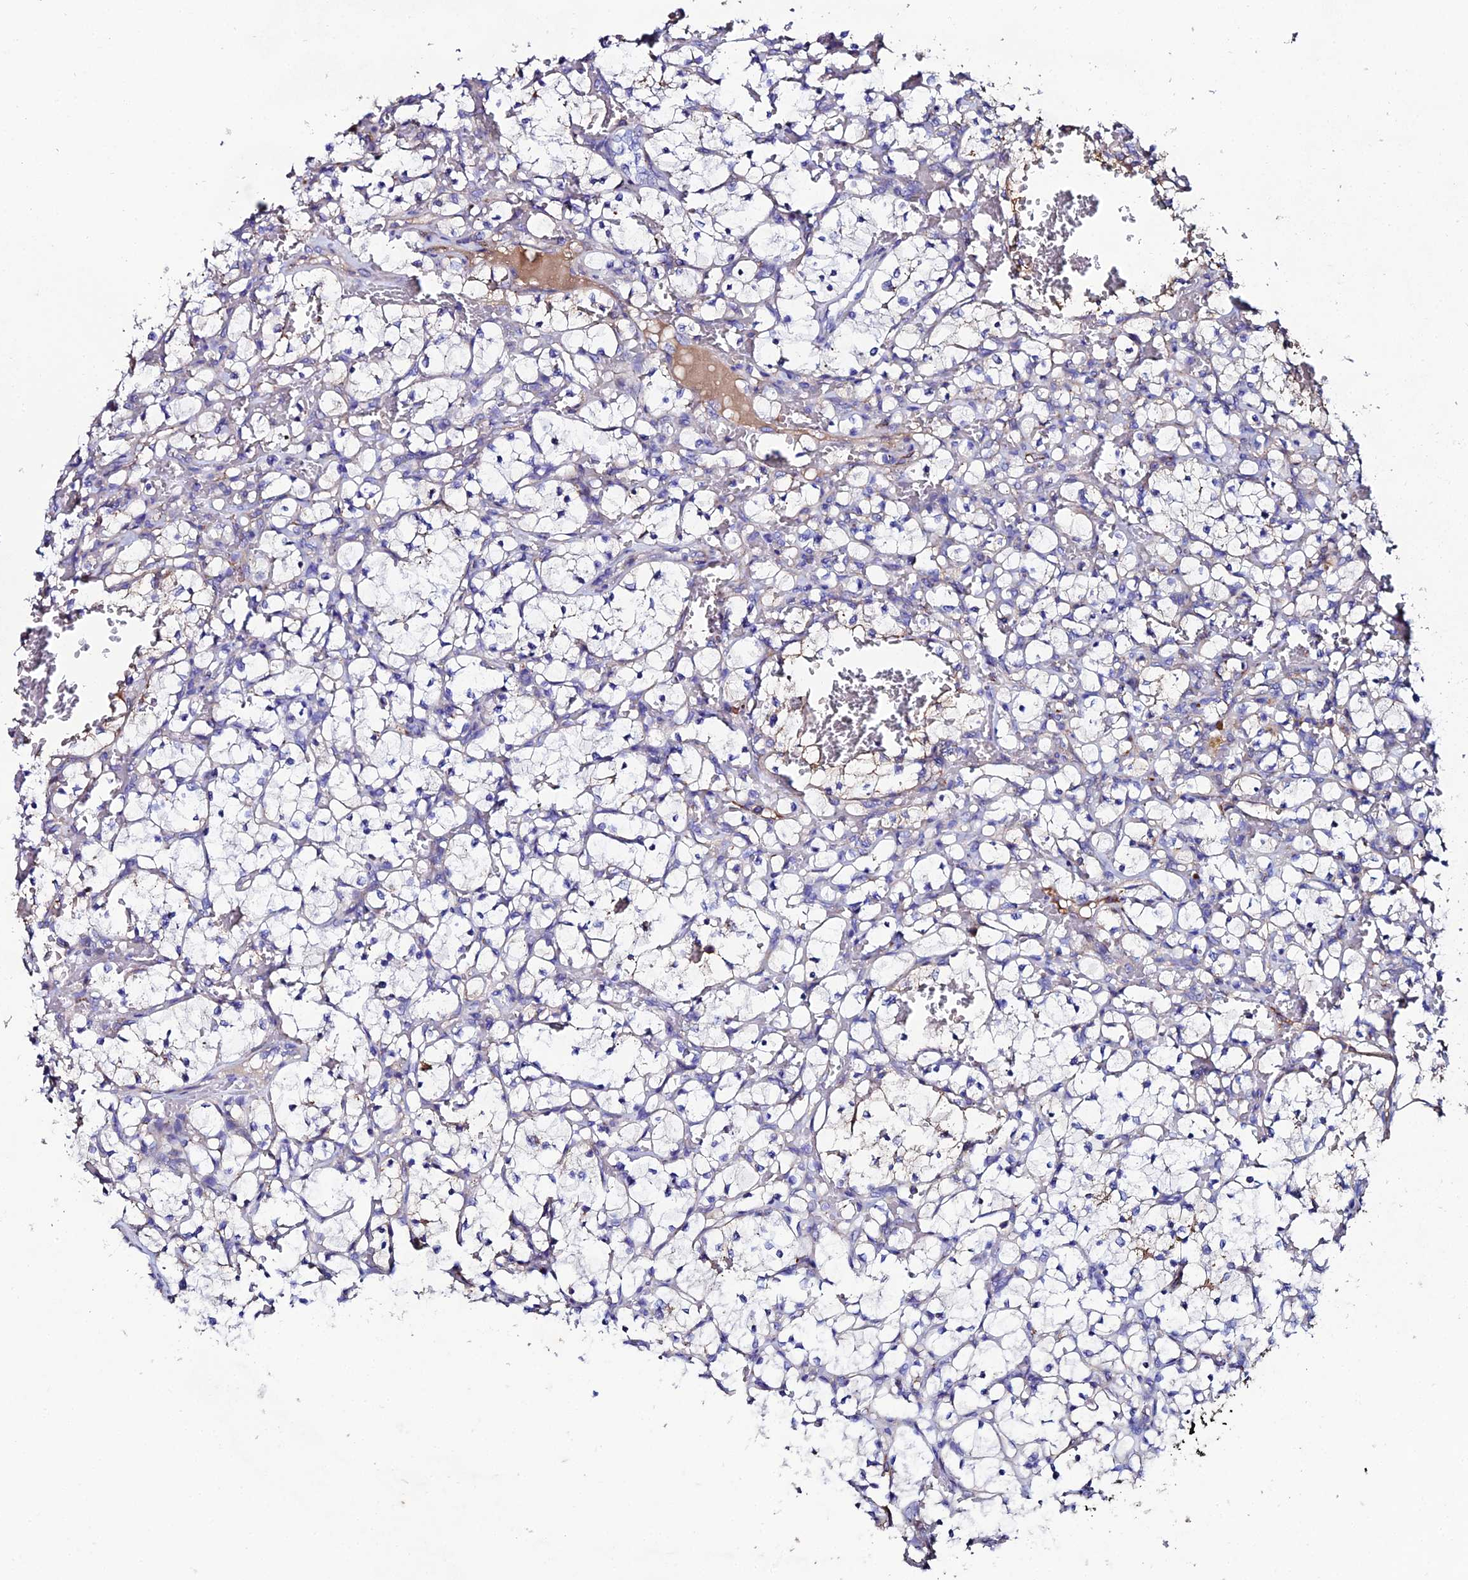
{"staining": {"intensity": "negative", "quantity": "none", "location": "none"}, "tissue": "renal cancer", "cell_type": "Tumor cells", "image_type": "cancer", "snomed": [{"axis": "morphology", "description": "Adenocarcinoma, NOS"}, {"axis": "topography", "description": "Kidney"}], "caption": "High magnification brightfield microscopy of renal cancer stained with DAB (3,3'-diaminobenzidine) (brown) and counterstained with hematoxylin (blue): tumor cells show no significant staining.", "gene": "C6", "patient": {"sex": "female", "age": 69}}